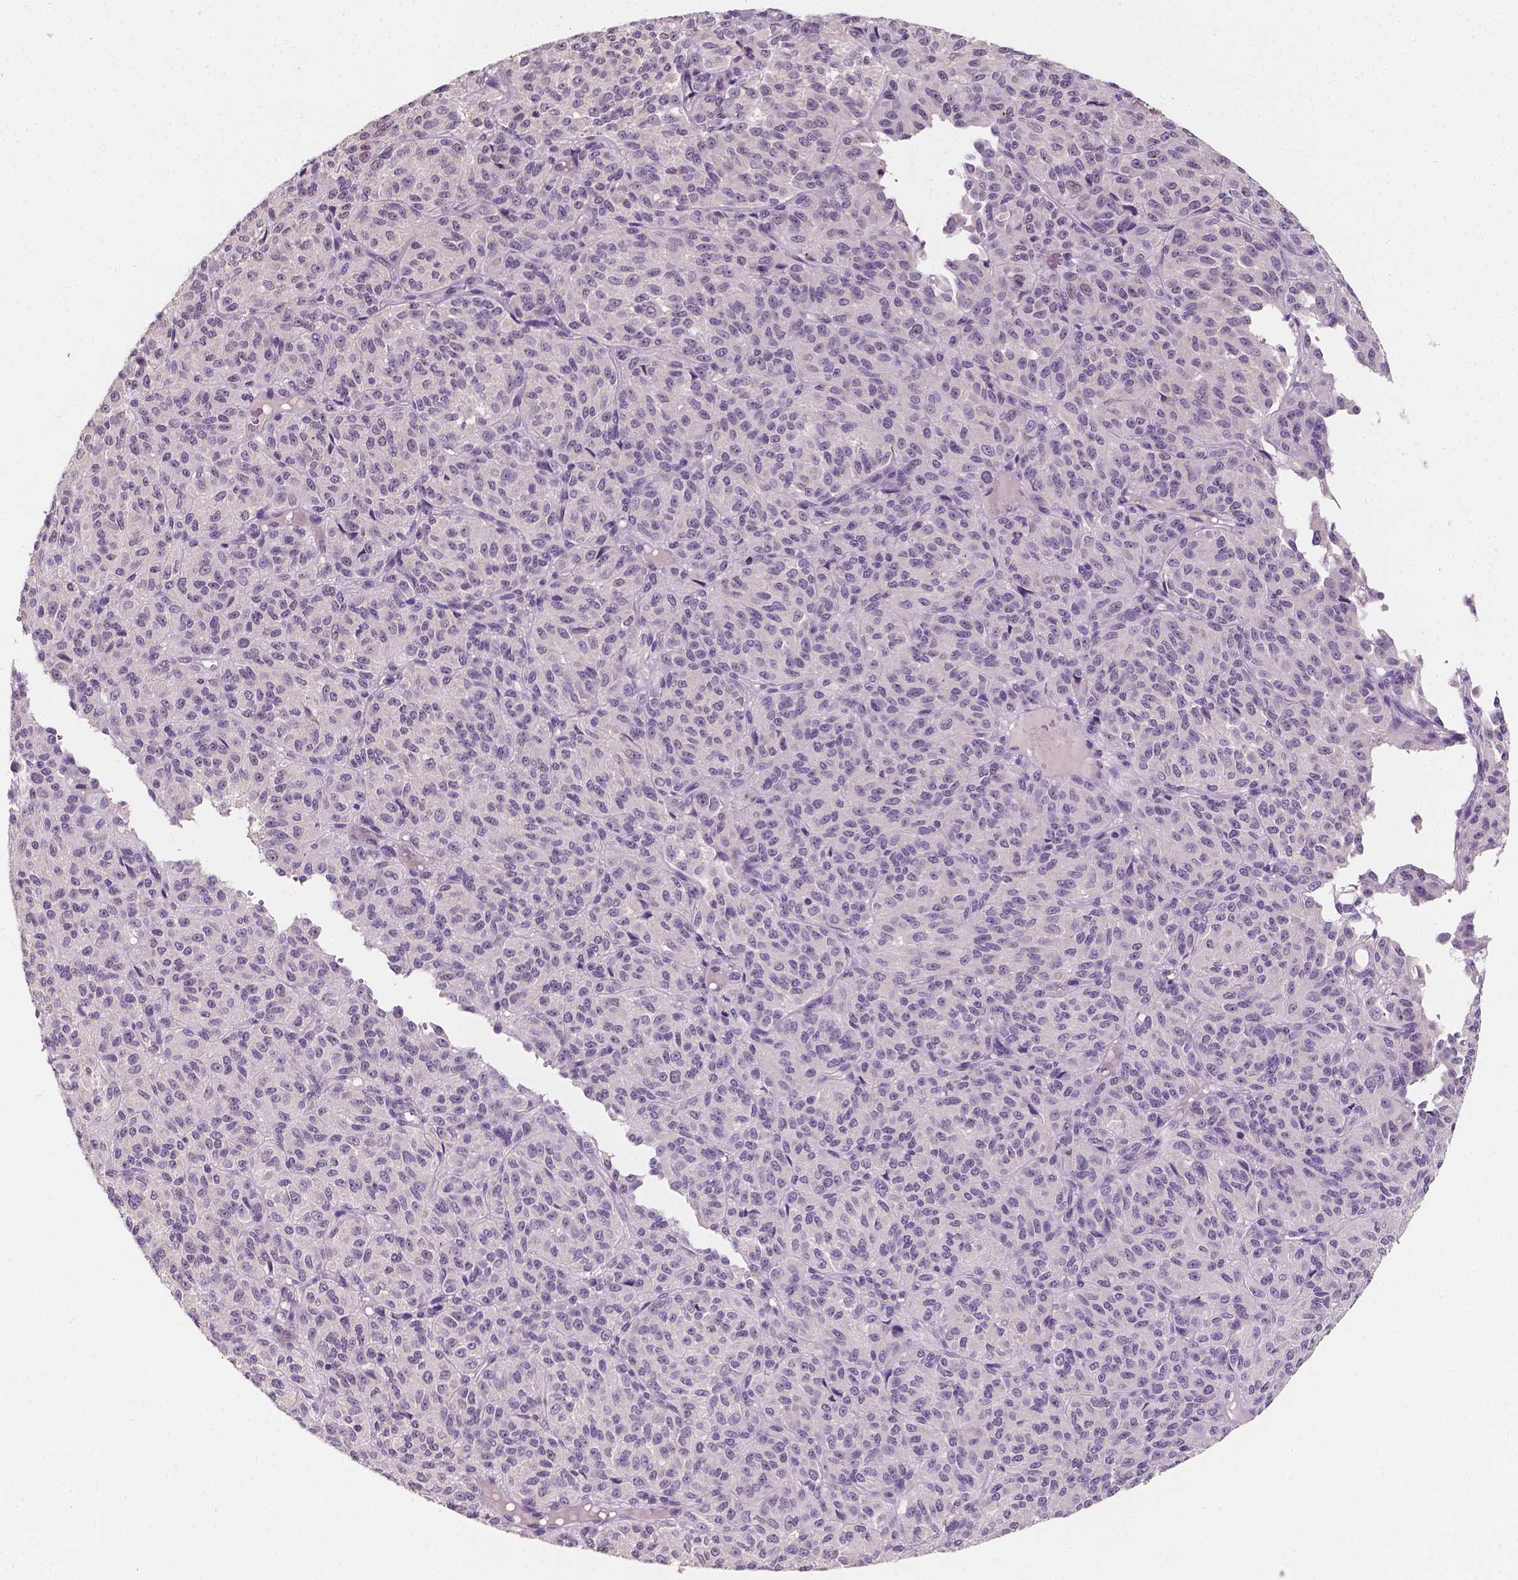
{"staining": {"intensity": "negative", "quantity": "none", "location": "none"}, "tissue": "melanoma", "cell_type": "Tumor cells", "image_type": "cancer", "snomed": [{"axis": "morphology", "description": "Malignant melanoma, Metastatic site"}, {"axis": "topography", "description": "Brain"}], "caption": "An image of melanoma stained for a protein demonstrates no brown staining in tumor cells.", "gene": "TAL1", "patient": {"sex": "female", "age": 56}}